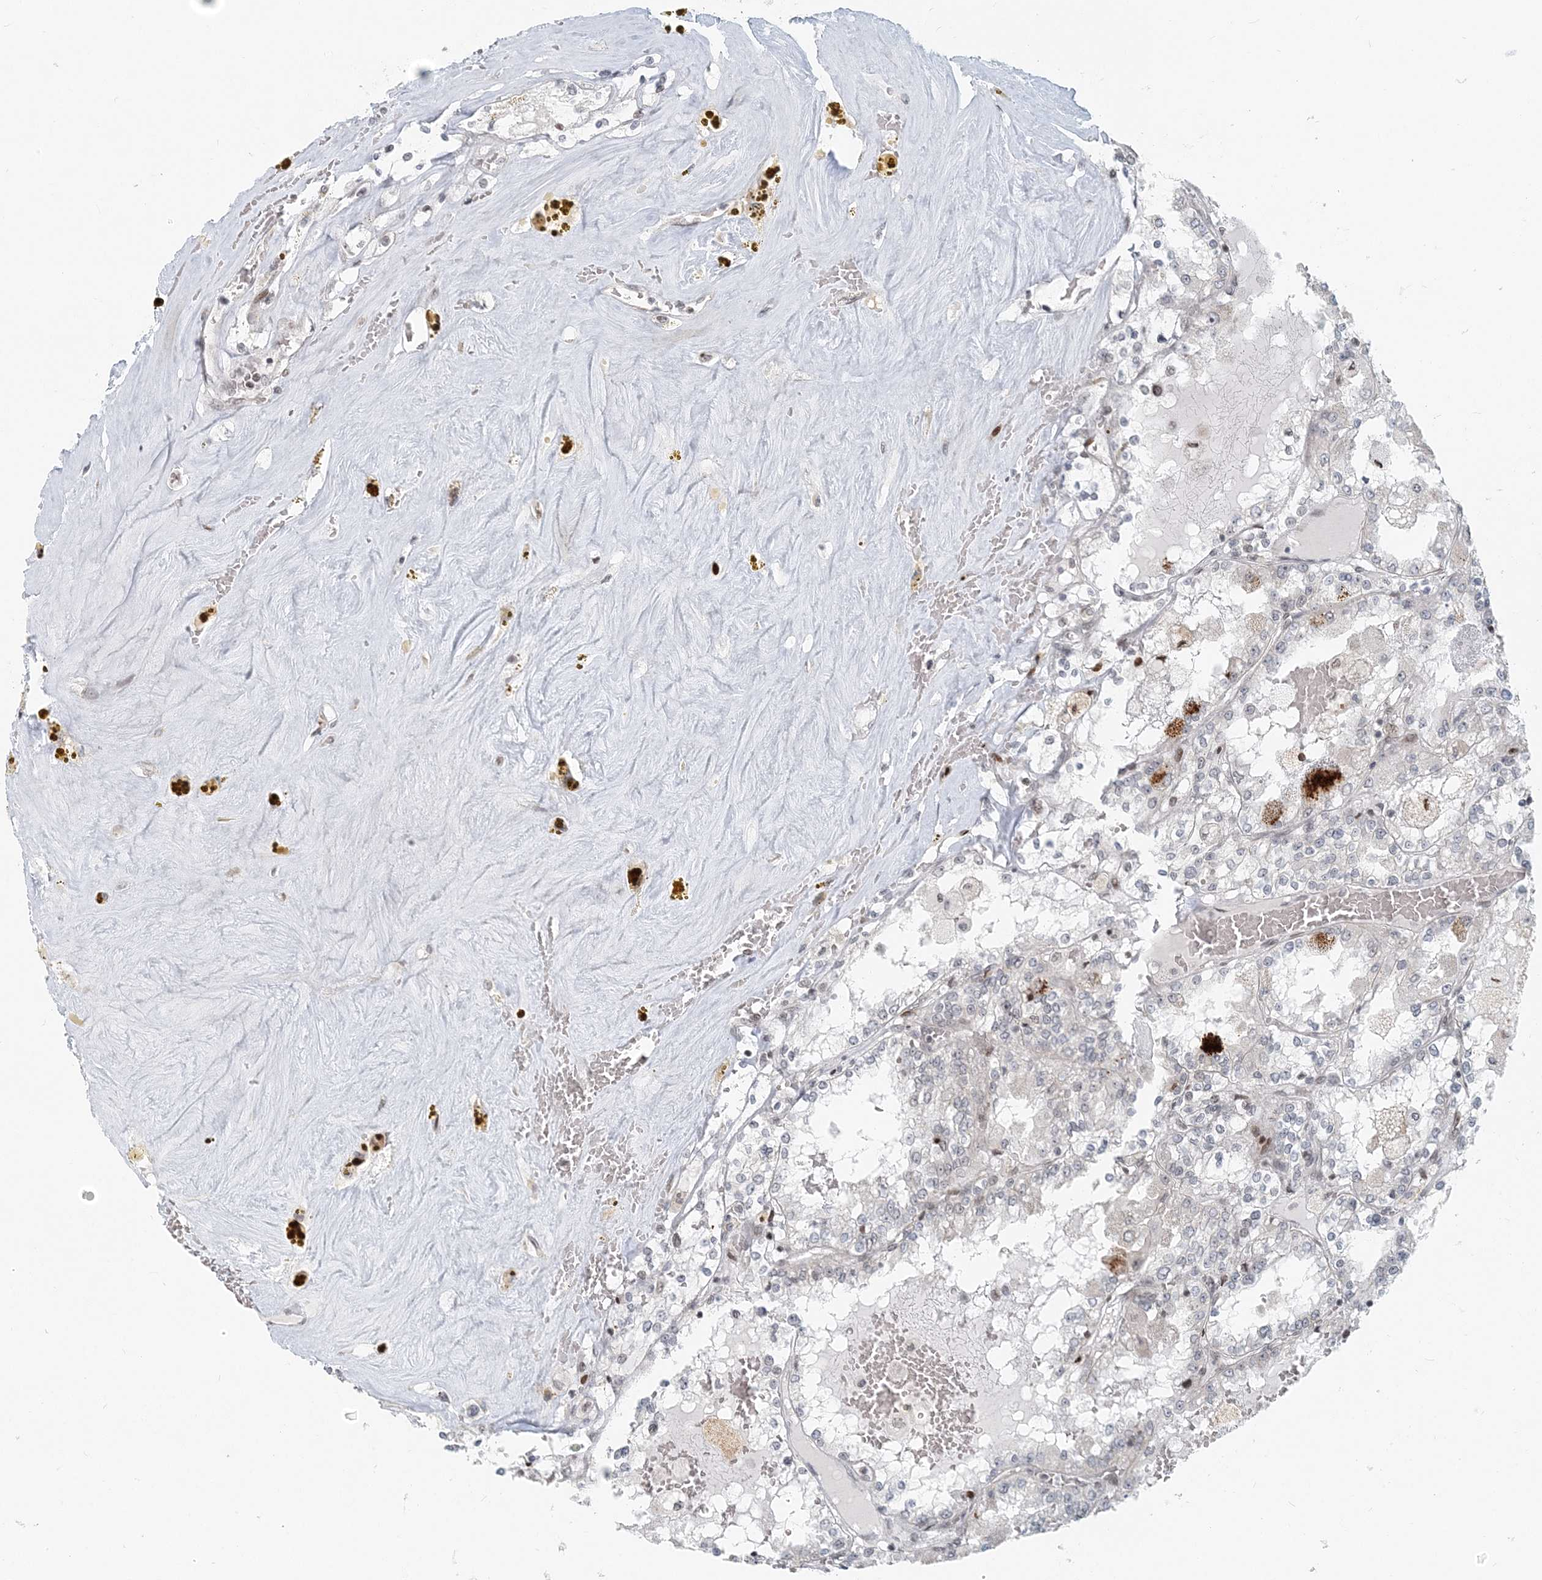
{"staining": {"intensity": "negative", "quantity": "none", "location": "none"}, "tissue": "renal cancer", "cell_type": "Tumor cells", "image_type": "cancer", "snomed": [{"axis": "morphology", "description": "Adenocarcinoma, NOS"}, {"axis": "topography", "description": "Kidney"}], "caption": "Renal cancer stained for a protein using immunohistochemistry displays no positivity tumor cells.", "gene": "BAZ1B", "patient": {"sex": "female", "age": 56}}